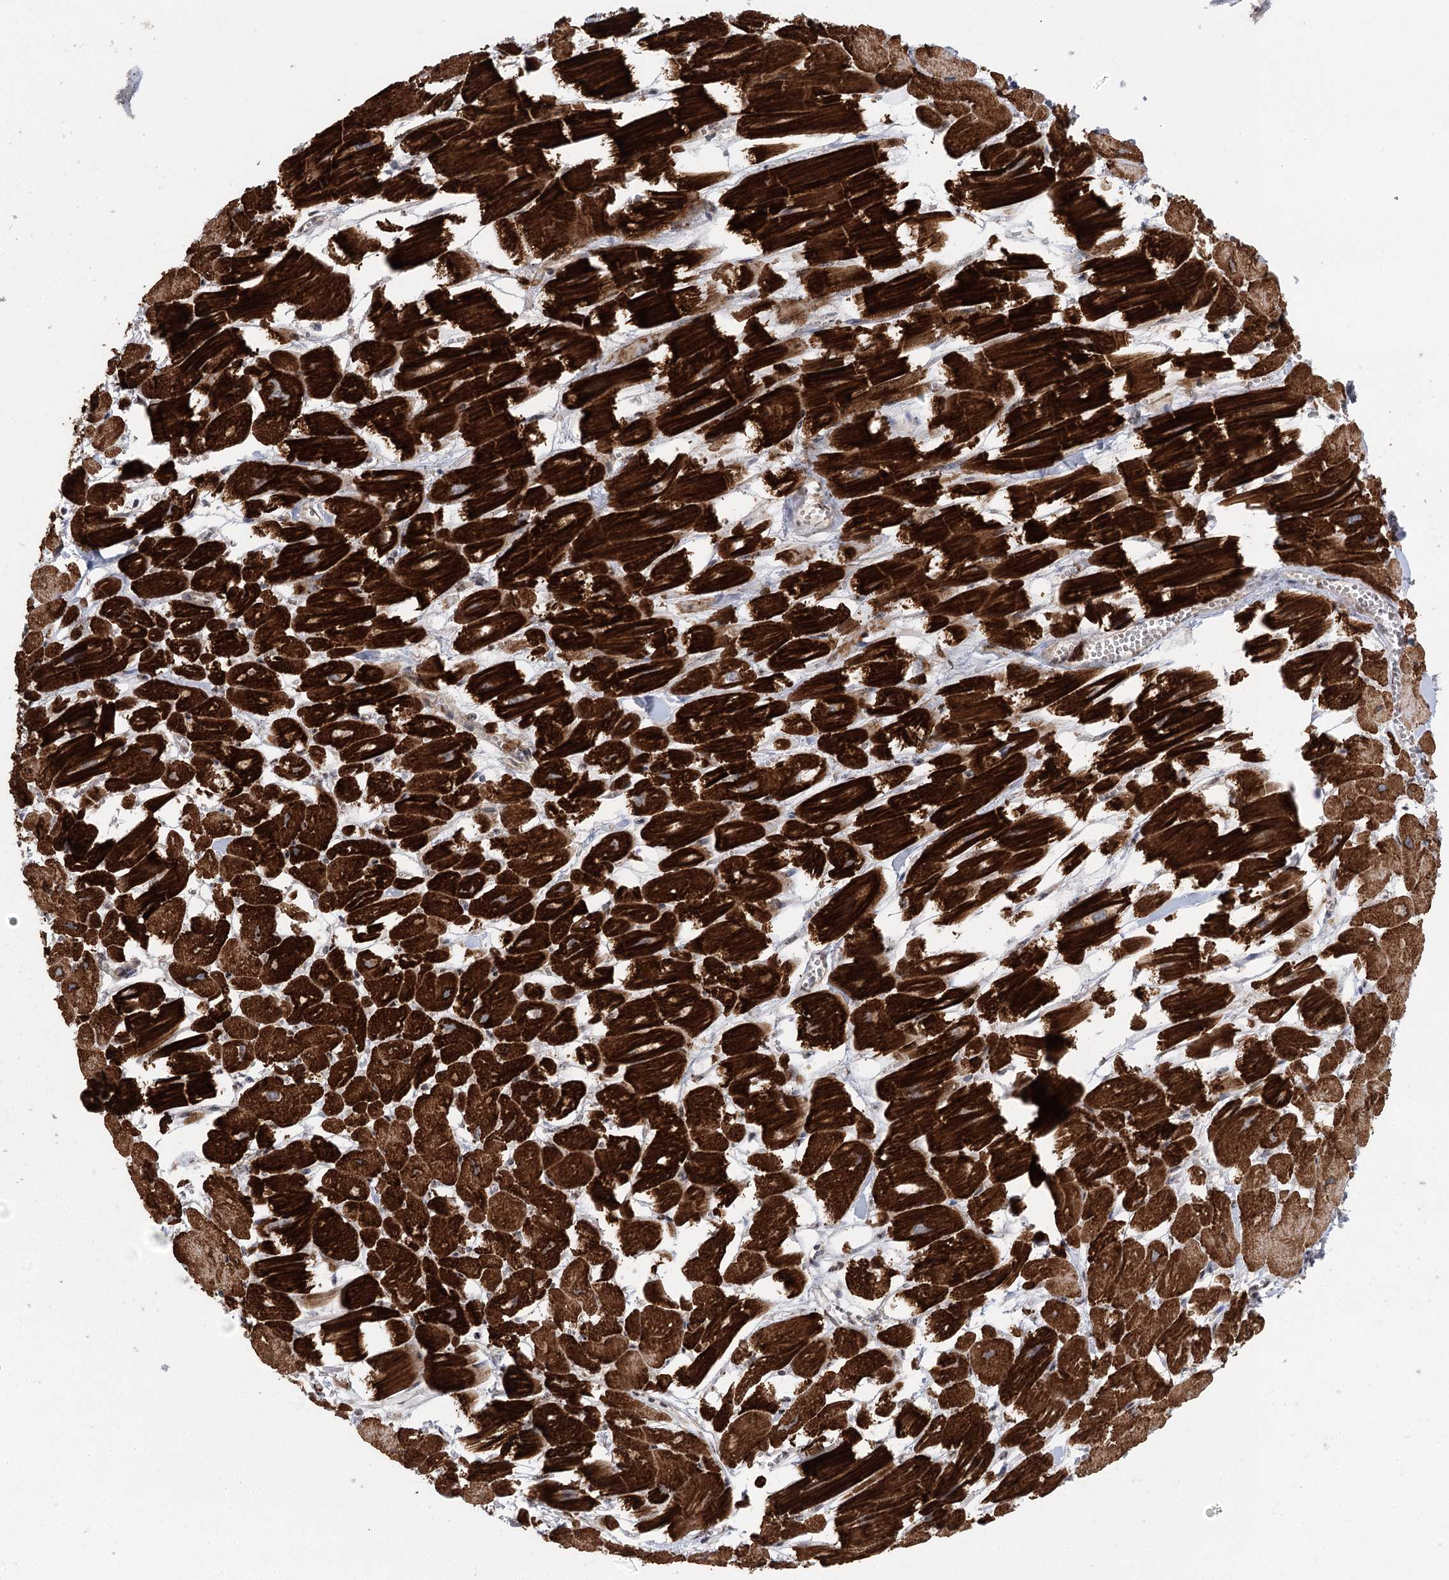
{"staining": {"intensity": "strong", "quantity": ">75%", "location": "cytoplasmic/membranous"}, "tissue": "heart muscle", "cell_type": "Cardiomyocytes", "image_type": "normal", "snomed": [{"axis": "morphology", "description": "Normal tissue, NOS"}, {"axis": "topography", "description": "Heart"}], "caption": "Immunohistochemical staining of benign human heart muscle reveals >75% levels of strong cytoplasmic/membranous protein expression in about >75% of cardiomyocytes. (IHC, brightfield microscopy, high magnification).", "gene": "C12orf4", "patient": {"sex": "male", "age": 54}}